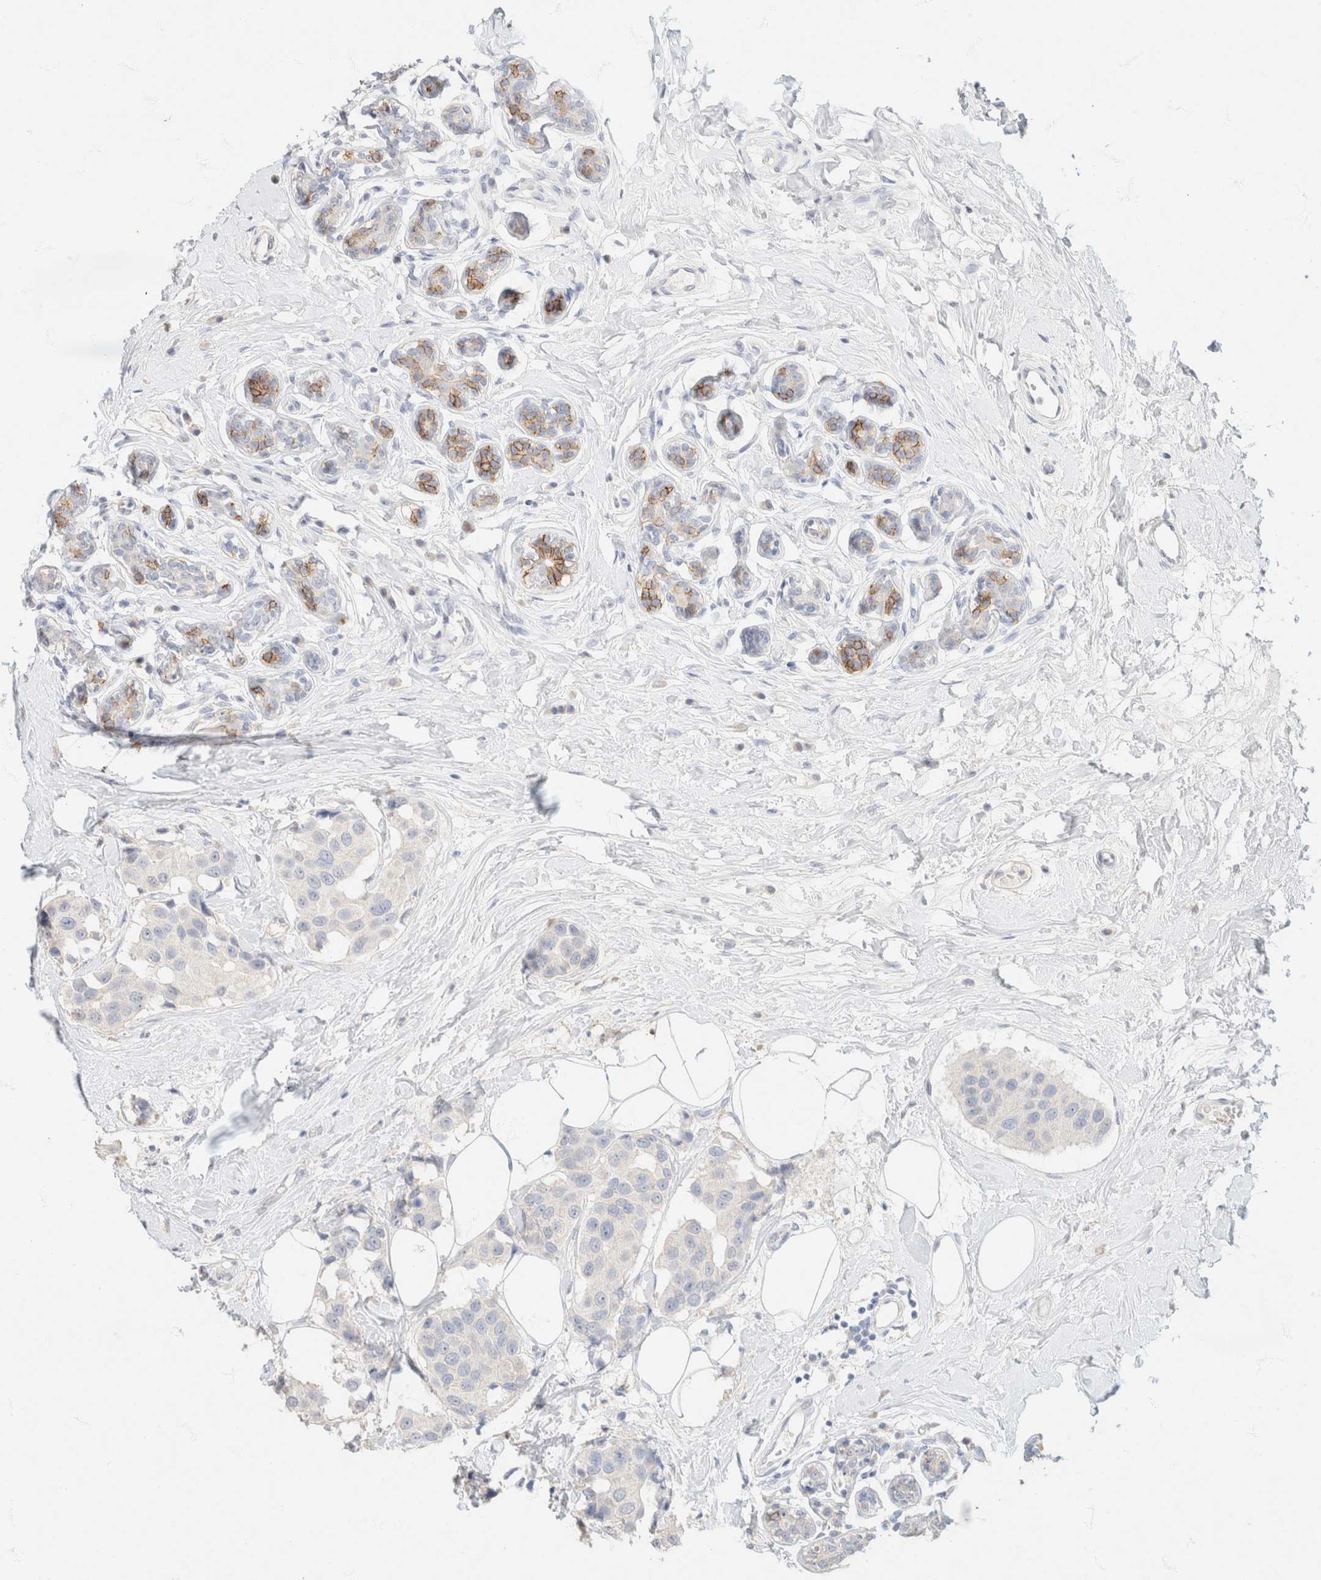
{"staining": {"intensity": "negative", "quantity": "none", "location": "none"}, "tissue": "breast cancer", "cell_type": "Tumor cells", "image_type": "cancer", "snomed": [{"axis": "morphology", "description": "Normal tissue, NOS"}, {"axis": "morphology", "description": "Duct carcinoma"}, {"axis": "topography", "description": "Breast"}], "caption": "This is an immunohistochemistry micrograph of infiltrating ductal carcinoma (breast). There is no expression in tumor cells.", "gene": "CA12", "patient": {"sex": "female", "age": 39}}